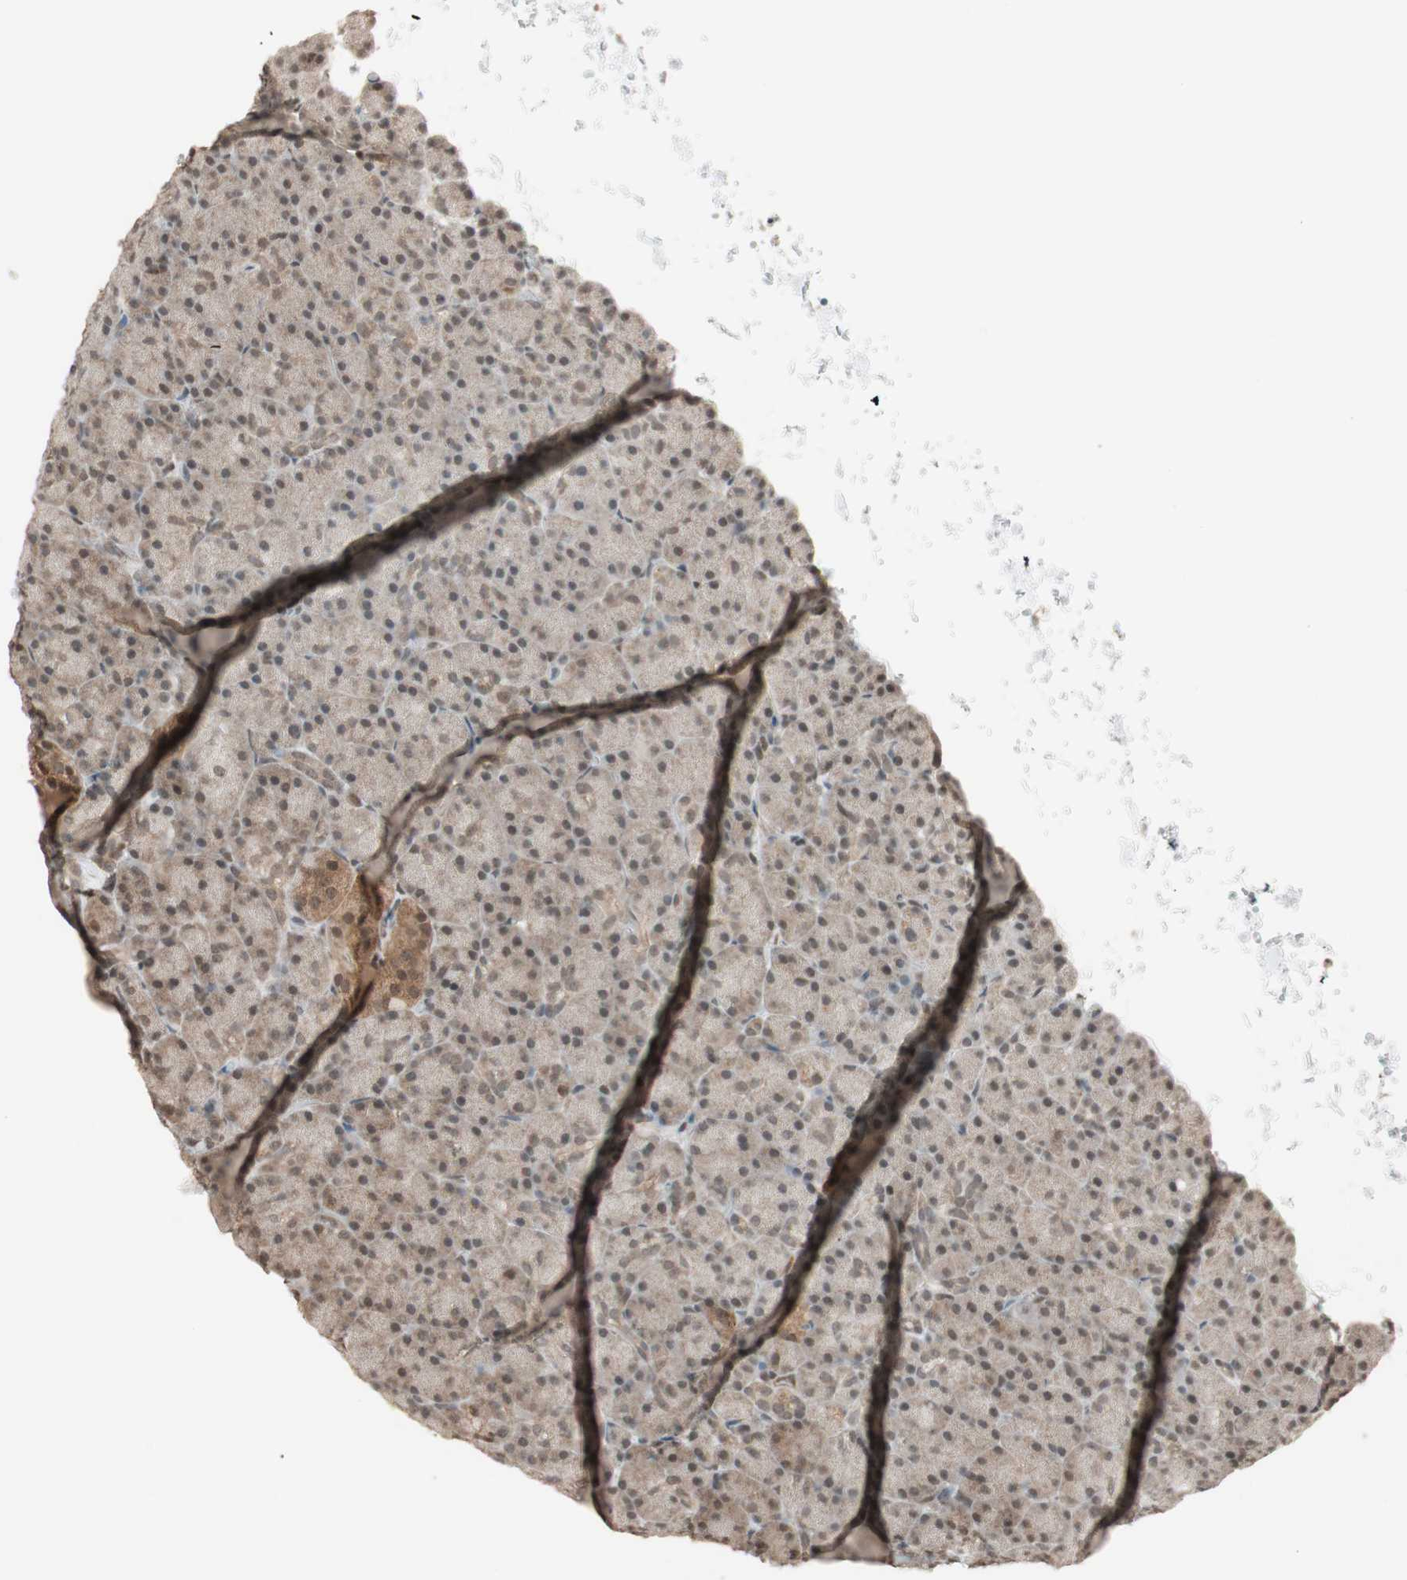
{"staining": {"intensity": "weak", "quantity": "25%-75%", "location": "cytoplasmic/membranous,nuclear"}, "tissue": "pancreas", "cell_type": "Exocrine glandular cells", "image_type": "normal", "snomed": [{"axis": "morphology", "description": "Normal tissue, NOS"}, {"axis": "topography", "description": "Pancreas"}], "caption": "Immunohistochemical staining of unremarkable pancreas demonstrates low levels of weak cytoplasmic/membranous,nuclear positivity in approximately 25%-75% of exocrine glandular cells. The protein is shown in brown color, while the nuclei are stained blue.", "gene": "DRAP1", "patient": {"sex": "female", "age": 43}}